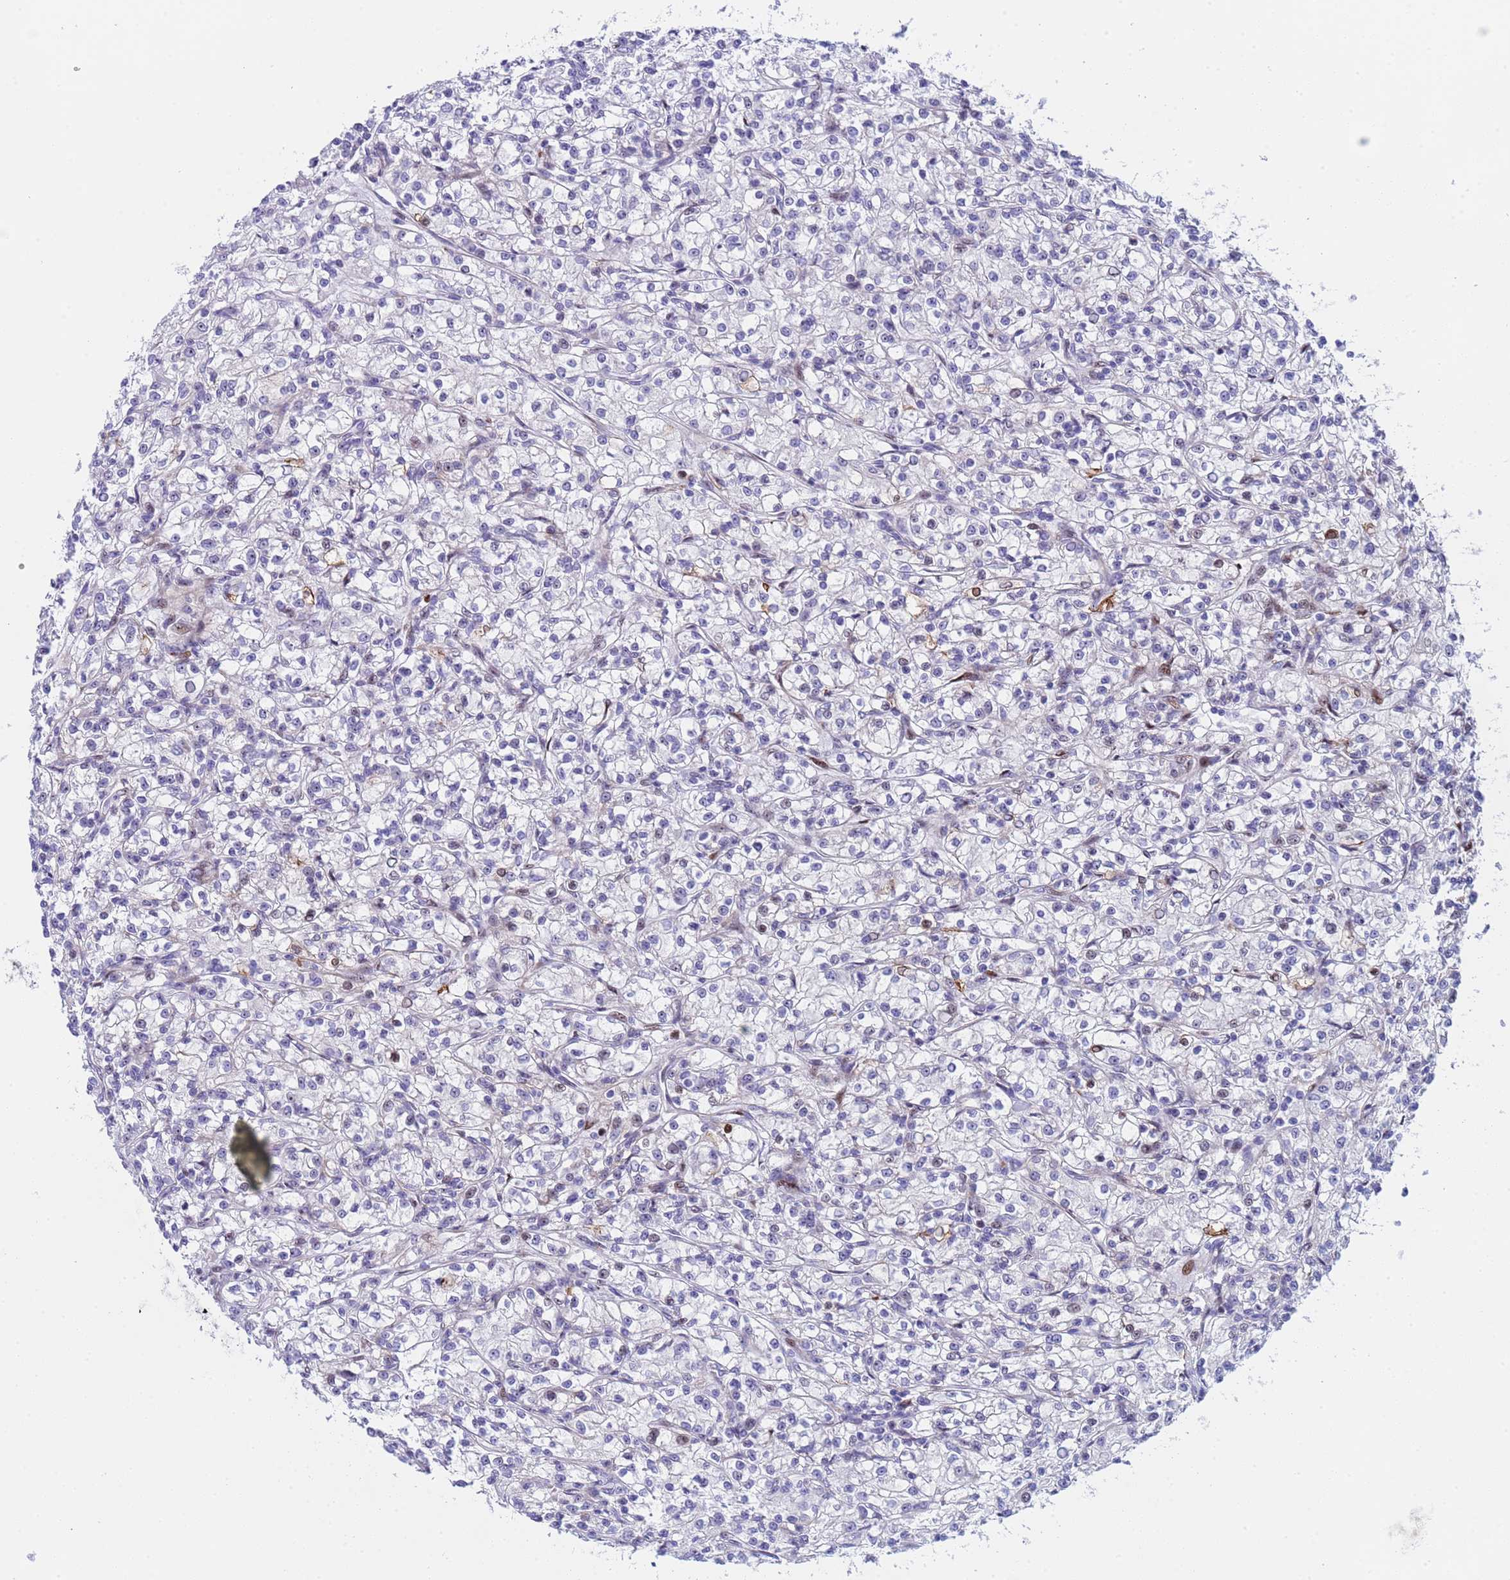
{"staining": {"intensity": "negative", "quantity": "none", "location": "none"}, "tissue": "renal cancer", "cell_type": "Tumor cells", "image_type": "cancer", "snomed": [{"axis": "morphology", "description": "Adenocarcinoma, NOS"}, {"axis": "topography", "description": "Kidney"}], "caption": "High magnification brightfield microscopy of renal cancer stained with DAB (3,3'-diaminobenzidine) (brown) and counterstained with hematoxylin (blue): tumor cells show no significant expression.", "gene": "POP5", "patient": {"sex": "female", "age": 59}}